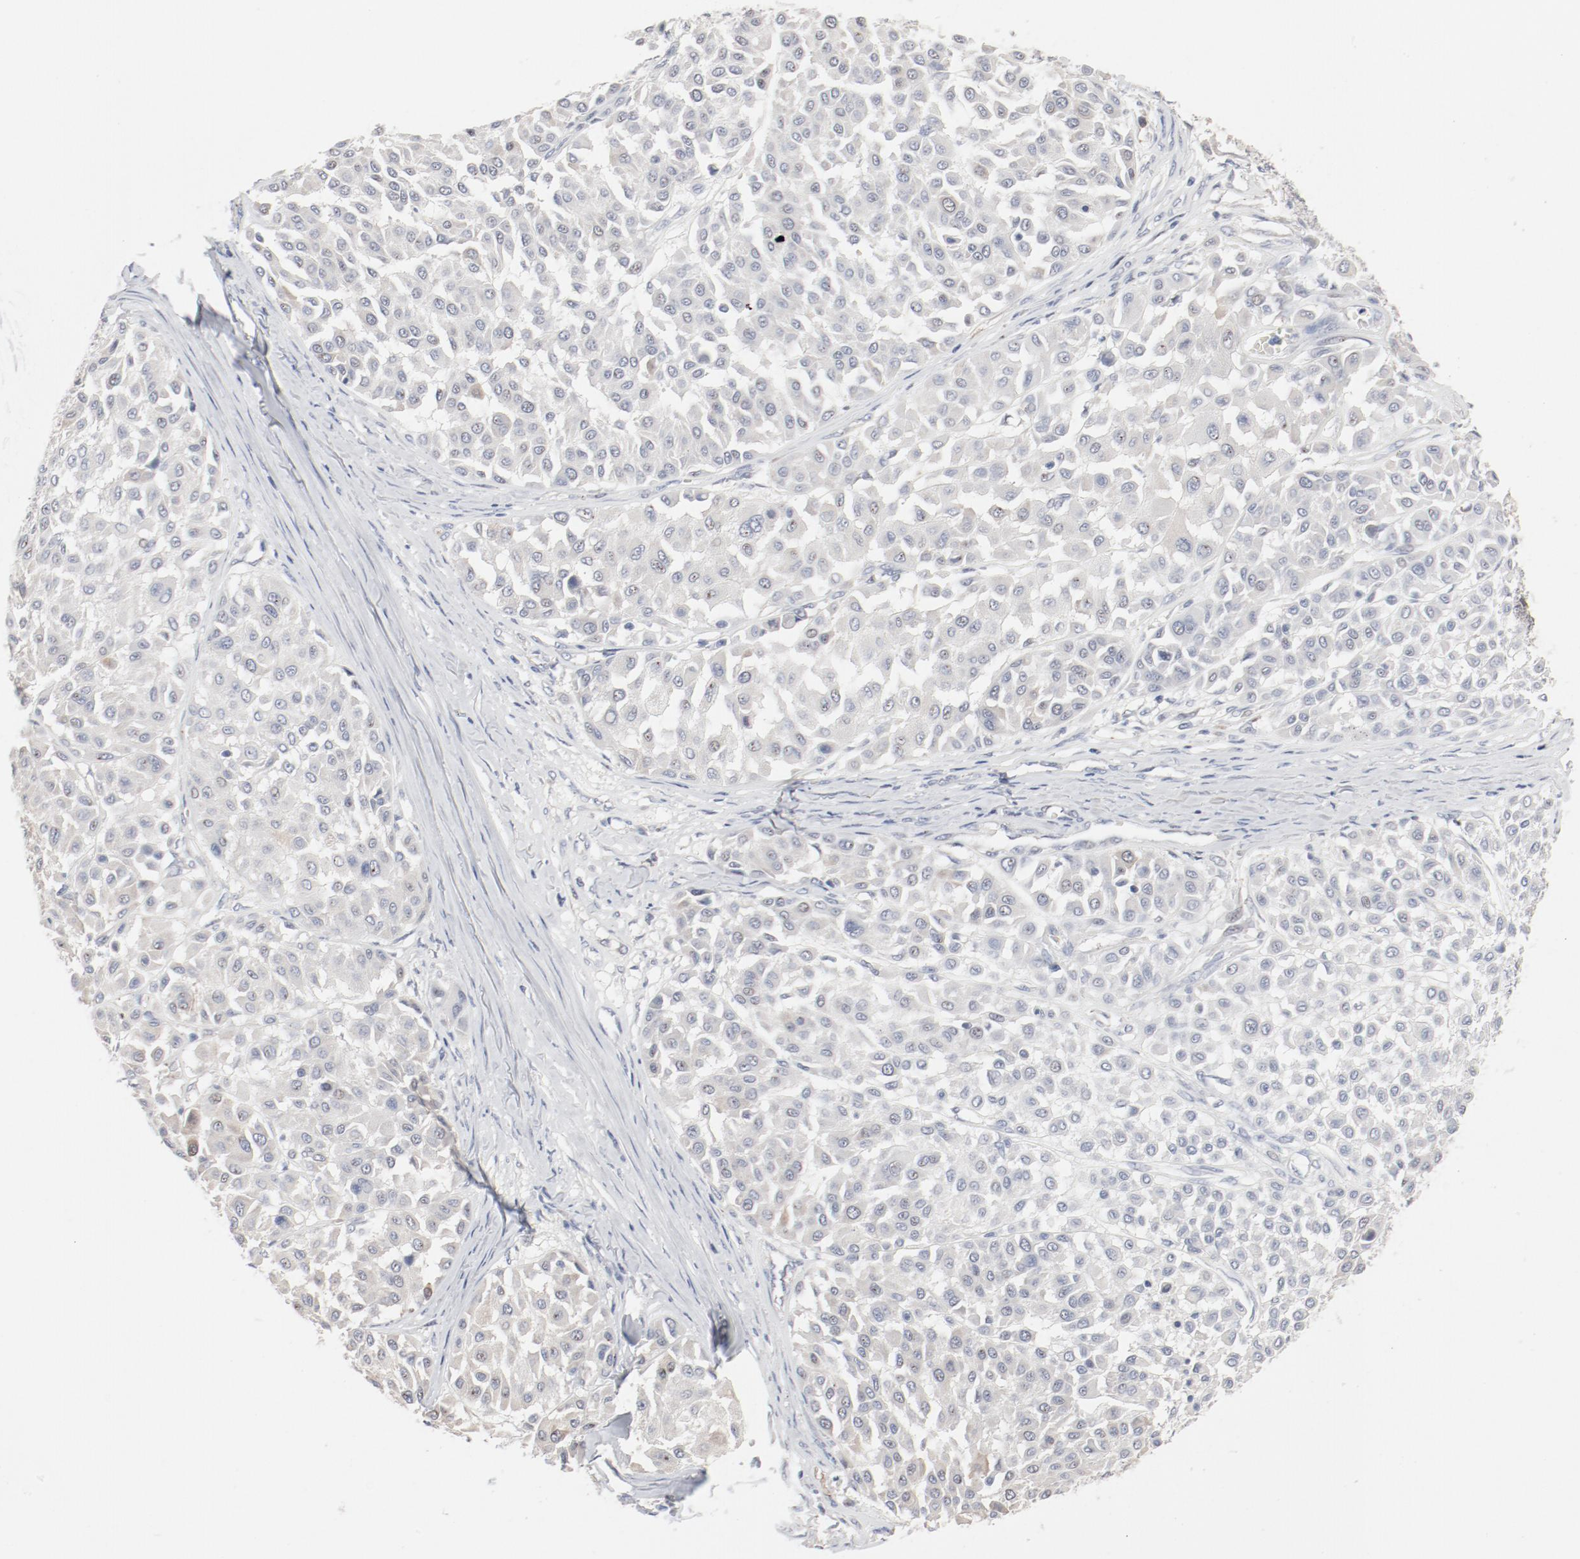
{"staining": {"intensity": "negative", "quantity": "none", "location": "none"}, "tissue": "melanoma", "cell_type": "Tumor cells", "image_type": "cancer", "snomed": [{"axis": "morphology", "description": "Malignant melanoma, Metastatic site"}, {"axis": "topography", "description": "Soft tissue"}], "caption": "Immunohistochemistry (IHC) image of malignant melanoma (metastatic site) stained for a protein (brown), which demonstrates no expression in tumor cells. (Immunohistochemistry, brightfield microscopy, high magnification).", "gene": "CDK1", "patient": {"sex": "male", "age": 41}}